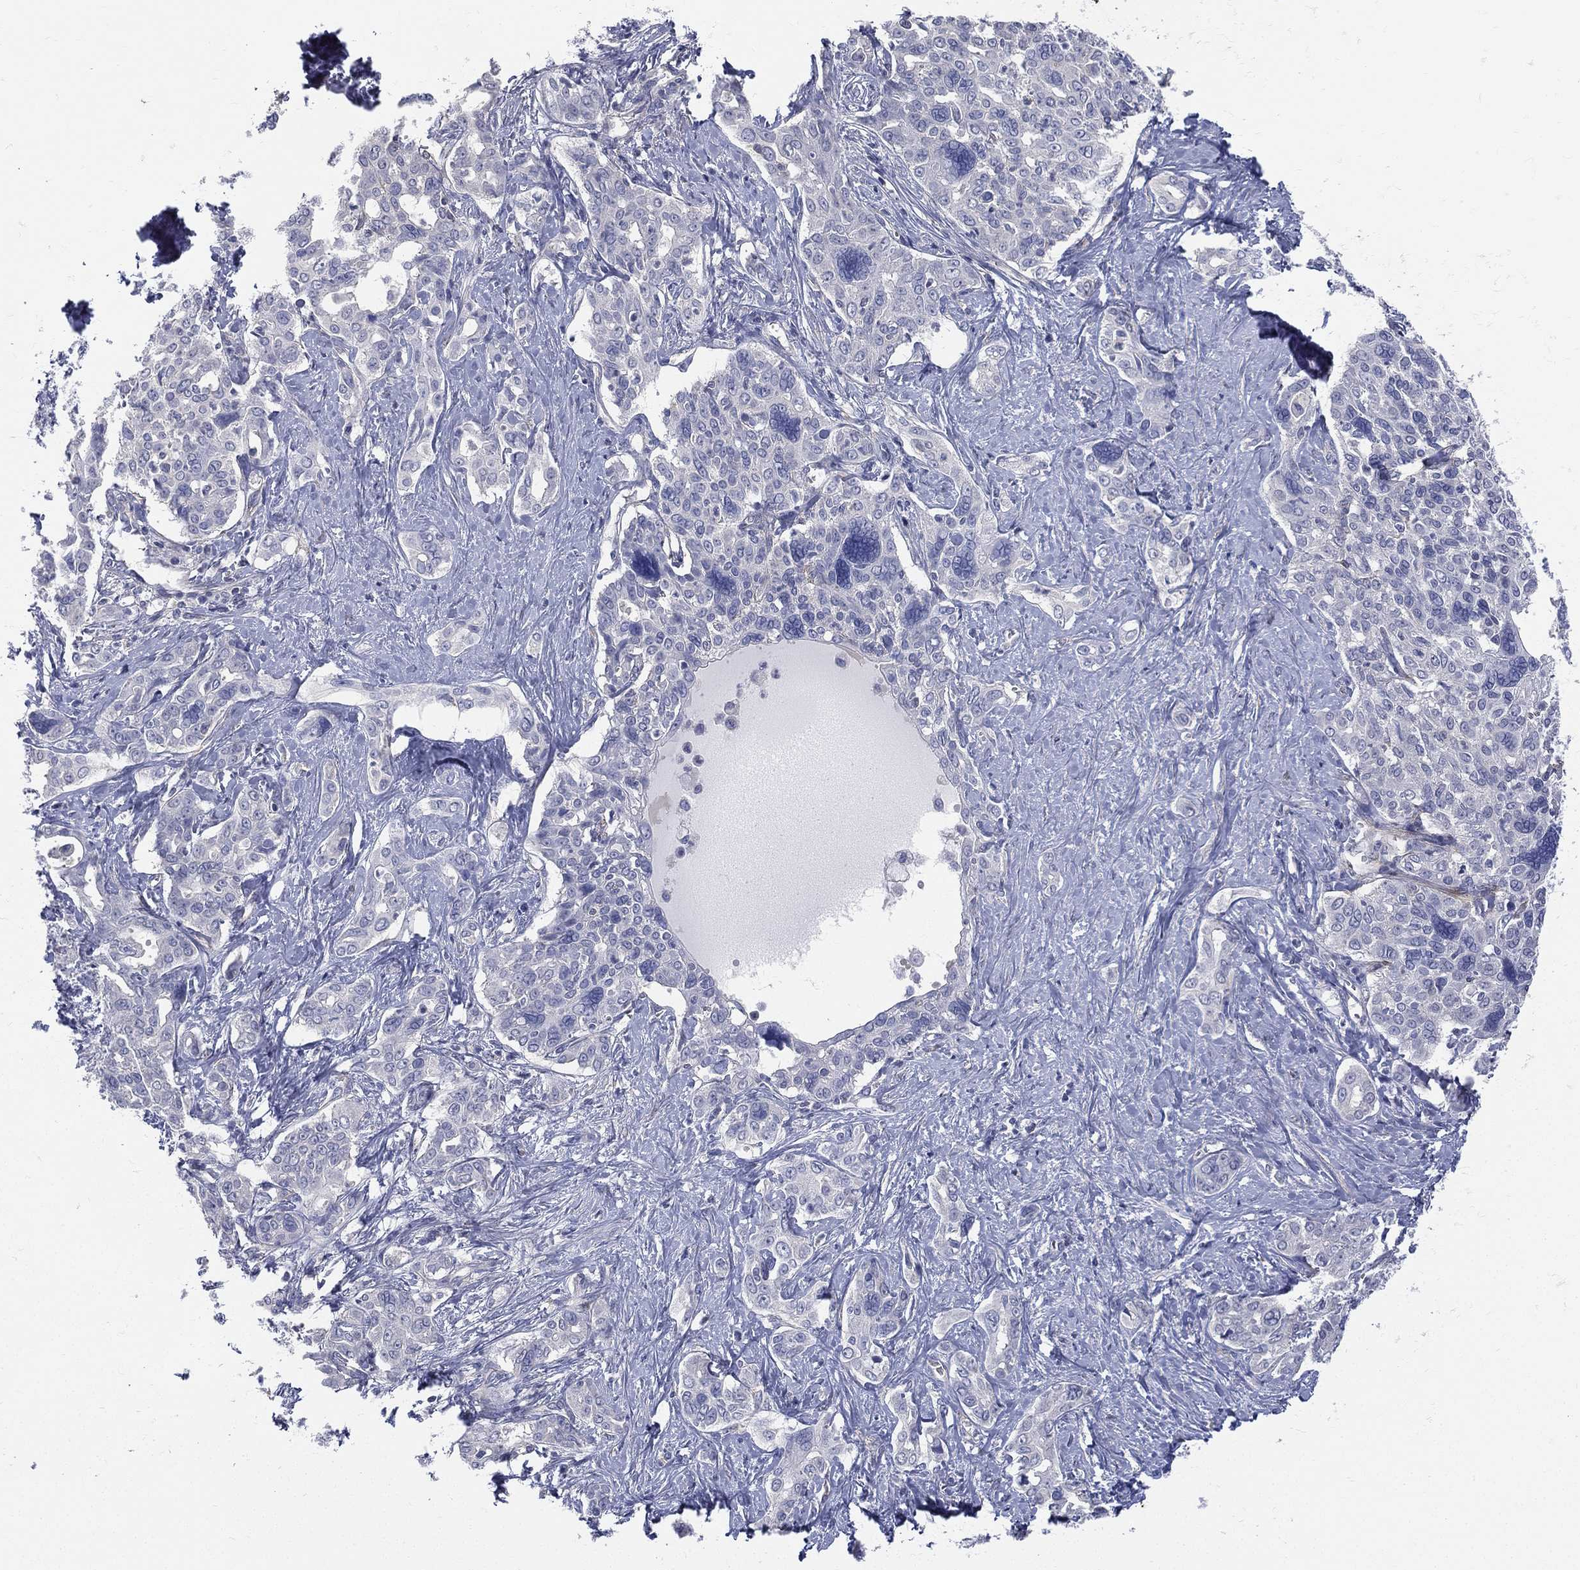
{"staining": {"intensity": "negative", "quantity": "none", "location": "none"}, "tissue": "liver cancer", "cell_type": "Tumor cells", "image_type": "cancer", "snomed": [{"axis": "morphology", "description": "Cholangiocarcinoma"}, {"axis": "topography", "description": "Liver"}], "caption": "The photomicrograph shows no significant positivity in tumor cells of liver cholangiocarcinoma. Brightfield microscopy of immunohistochemistry stained with DAB (3,3'-diaminobenzidine) (brown) and hematoxylin (blue), captured at high magnification.", "gene": "ETNPPL", "patient": {"sex": "female", "age": 47}}